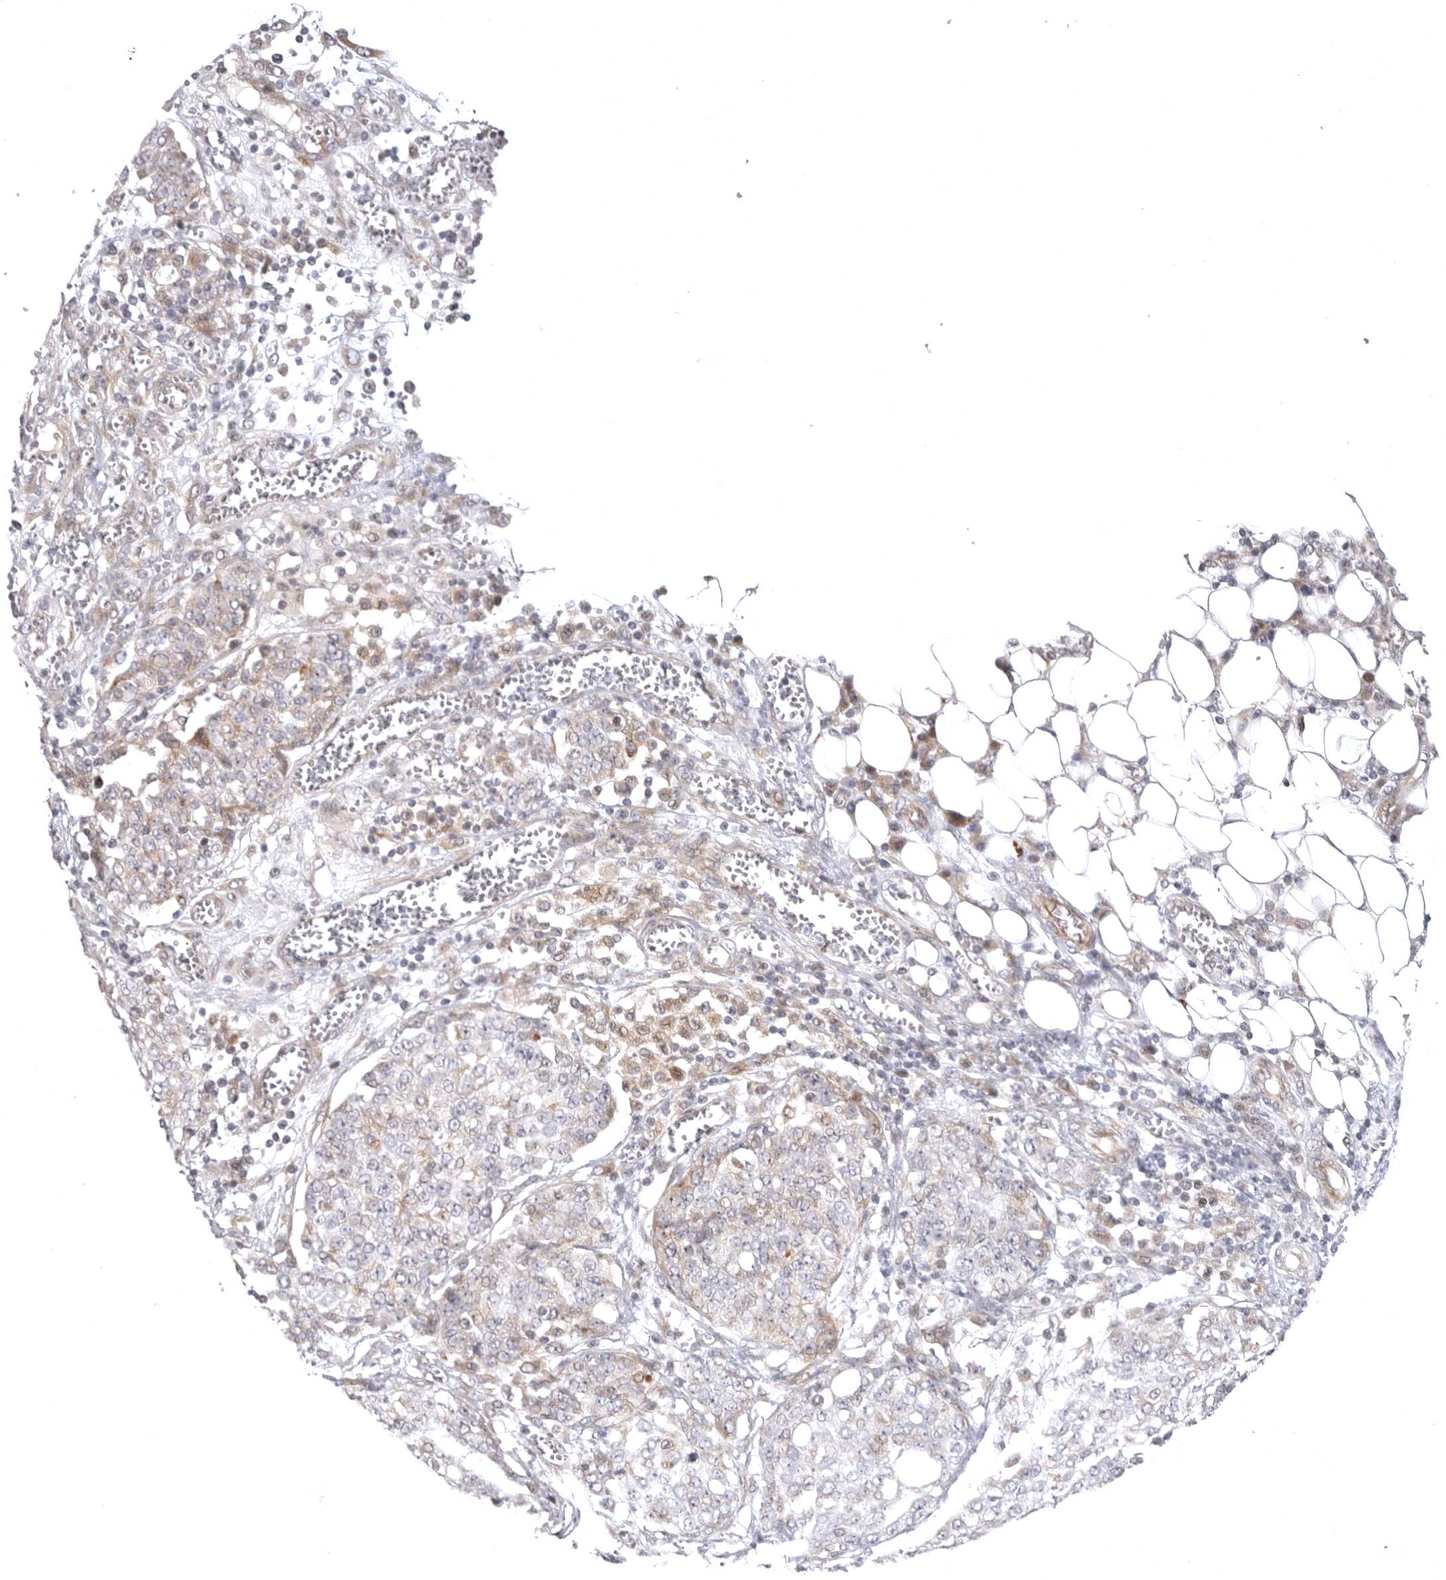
{"staining": {"intensity": "negative", "quantity": "none", "location": "none"}, "tissue": "ovarian cancer", "cell_type": "Tumor cells", "image_type": "cancer", "snomed": [{"axis": "morphology", "description": "Cystadenocarcinoma, serous, NOS"}, {"axis": "topography", "description": "Soft tissue"}, {"axis": "topography", "description": "Ovary"}], "caption": "High magnification brightfield microscopy of ovarian serous cystadenocarcinoma stained with DAB (3,3'-diaminobenzidine) (brown) and counterstained with hematoxylin (blue): tumor cells show no significant positivity.", "gene": "CD300LD", "patient": {"sex": "female", "age": 57}}